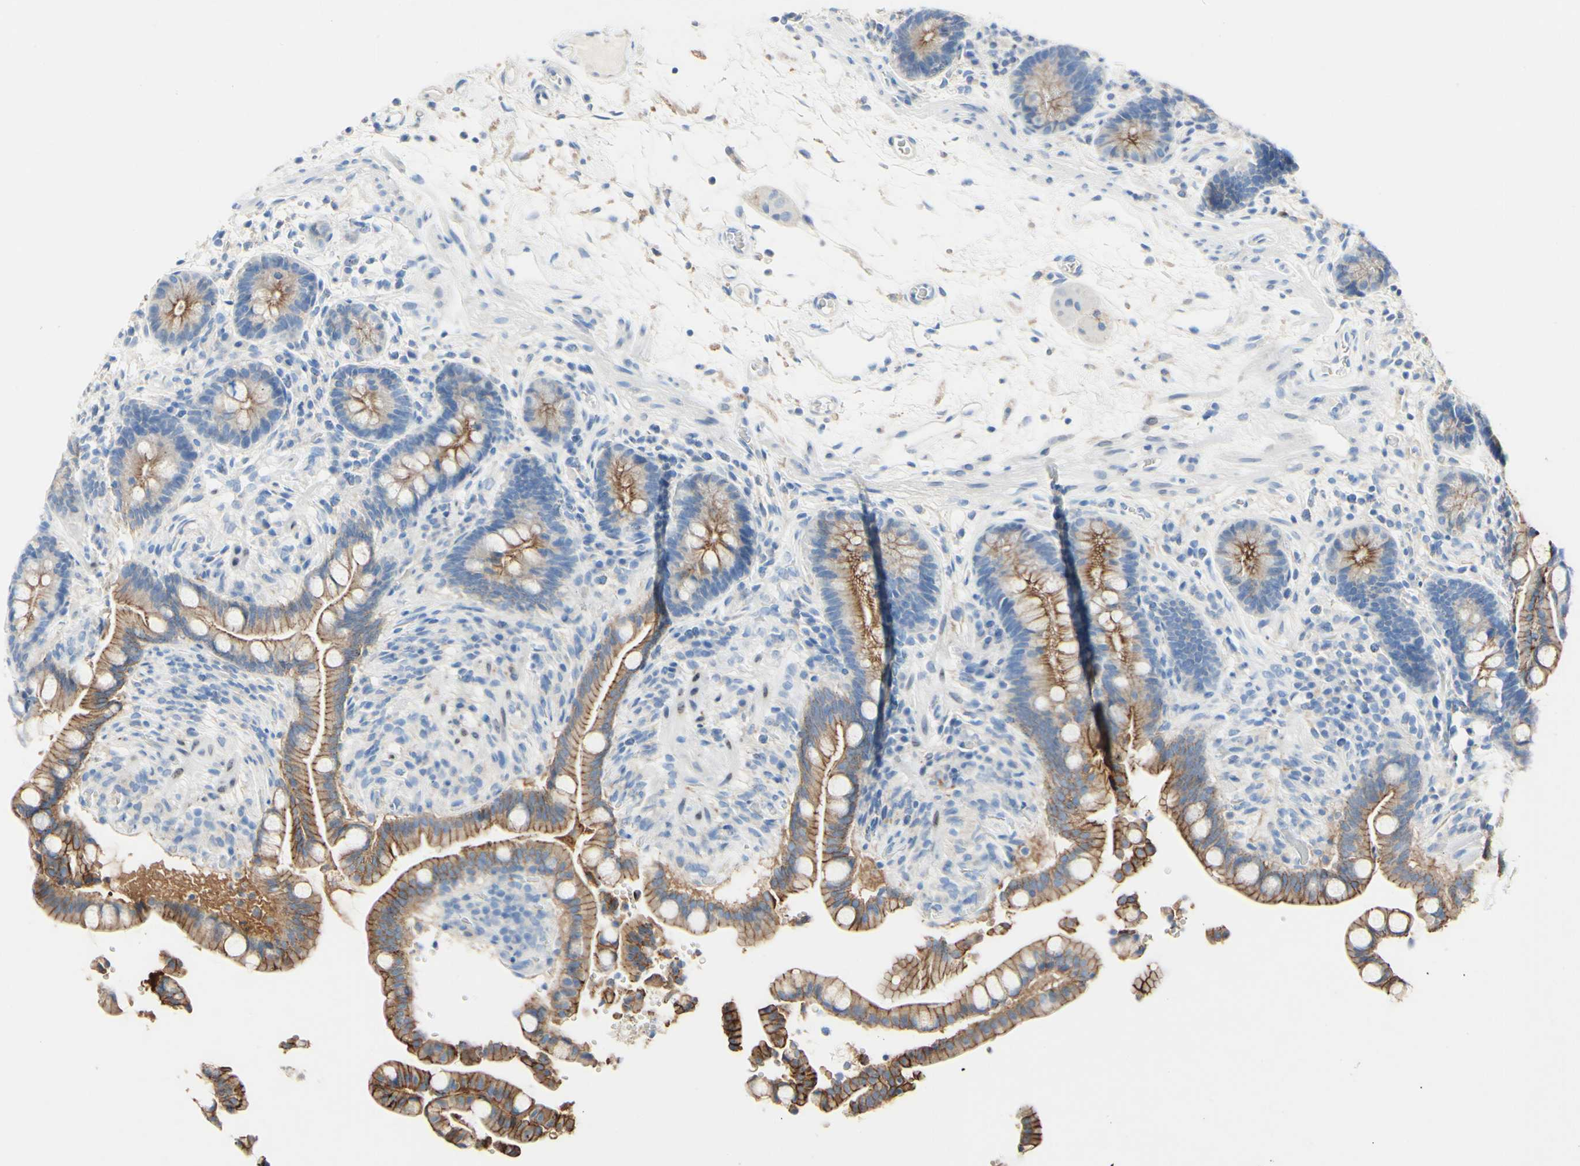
{"staining": {"intensity": "negative", "quantity": "none", "location": "none"}, "tissue": "colon", "cell_type": "Endothelial cells", "image_type": "normal", "snomed": [{"axis": "morphology", "description": "Normal tissue, NOS"}, {"axis": "topography", "description": "Colon"}], "caption": "Endothelial cells are negative for brown protein staining in benign colon. (DAB immunohistochemistry (IHC), high magnification).", "gene": "DSC2", "patient": {"sex": "male", "age": 73}}